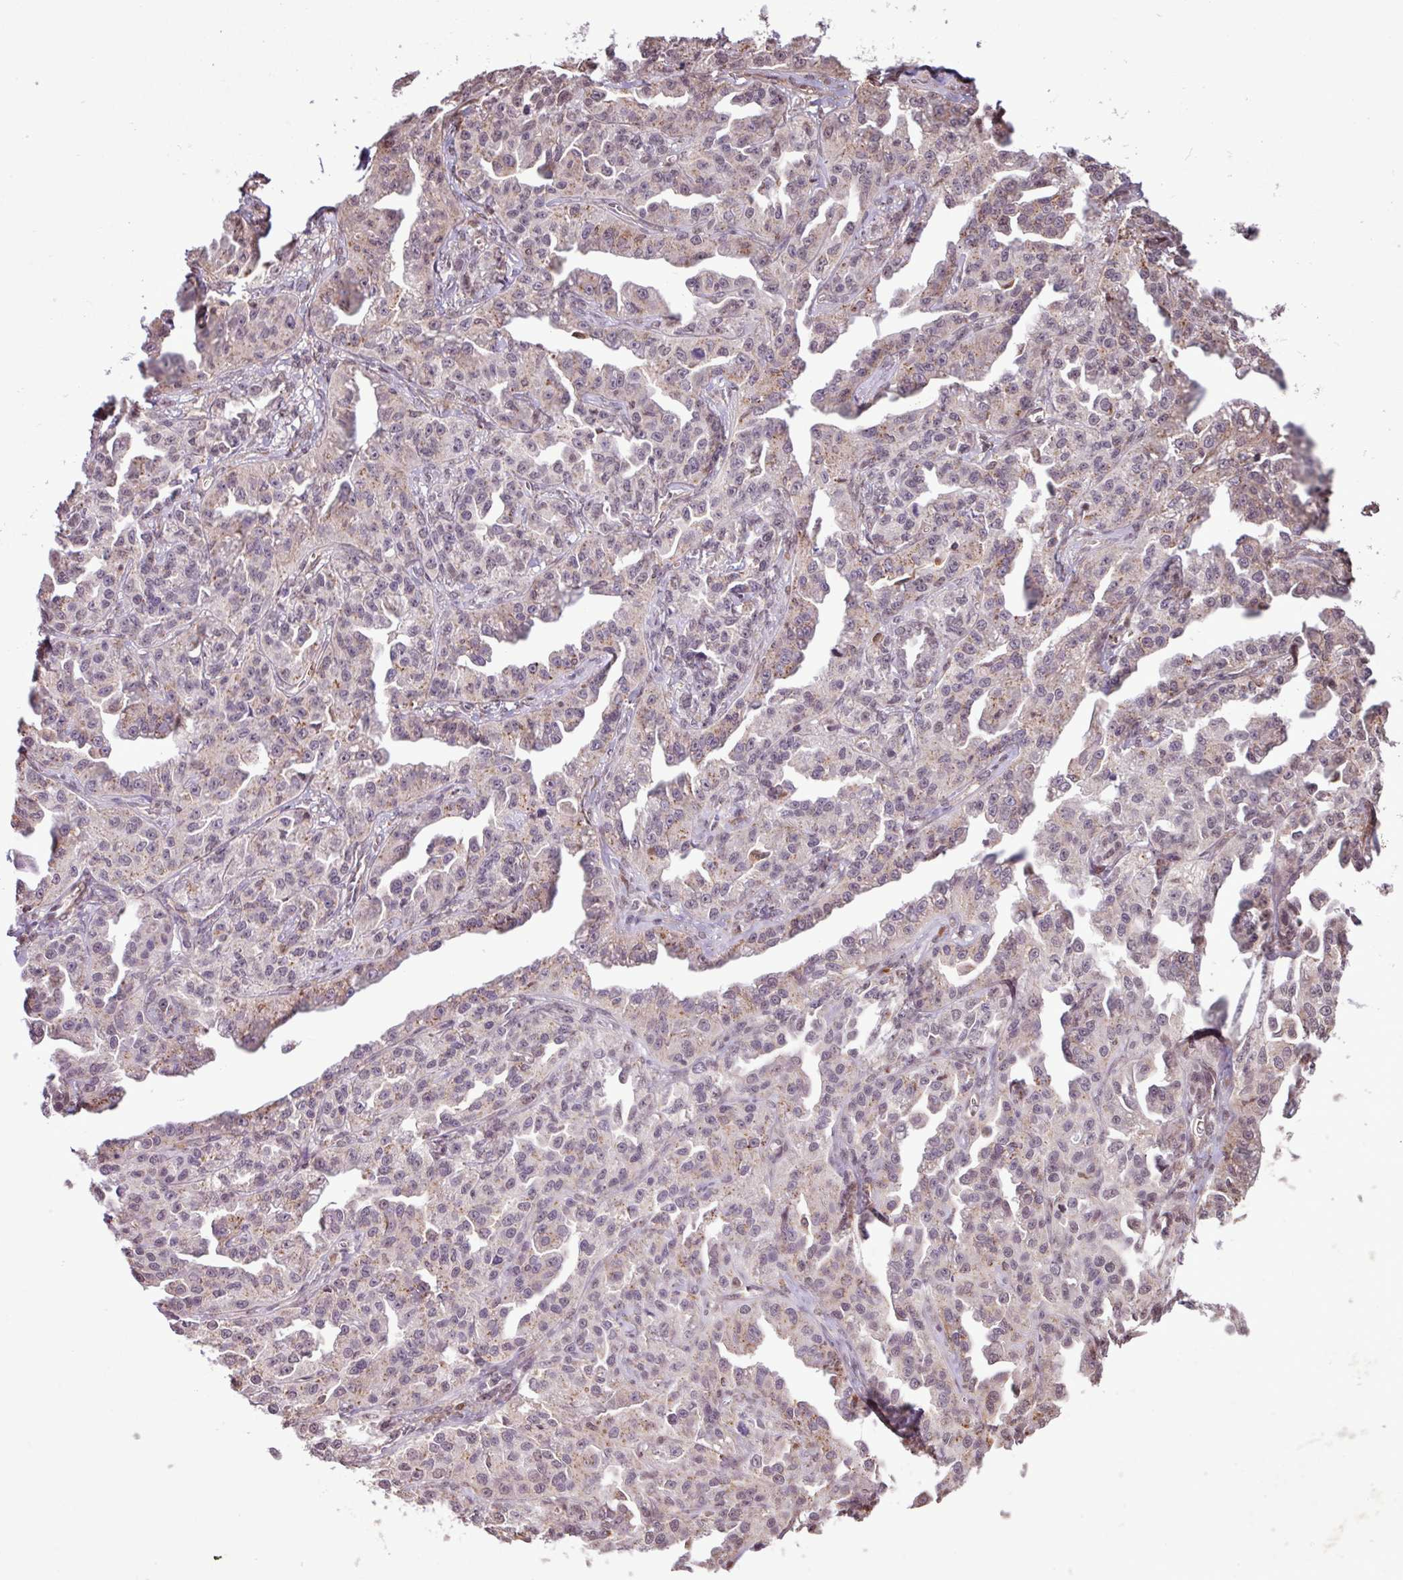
{"staining": {"intensity": "weak", "quantity": "25%-75%", "location": "cytoplasmic/membranous"}, "tissue": "ovarian cancer", "cell_type": "Tumor cells", "image_type": "cancer", "snomed": [{"axis": "morphology", "description": "Cystadenocarcinoma, serous, NOS"}, {"axis": "topography", "description": "Ovary"}], "caption": "A low amount of weak cytoplasmic/membranous expression is appreciated in about 25%-75% of tumor cells in ovarian cancer tissue. (Stains: DAB in brown, nuclei in blue, Microscopy: brightfield microscopy at high magnification).", "gene": "CHST11", "patient": {"sex": "female", "age": 75}}